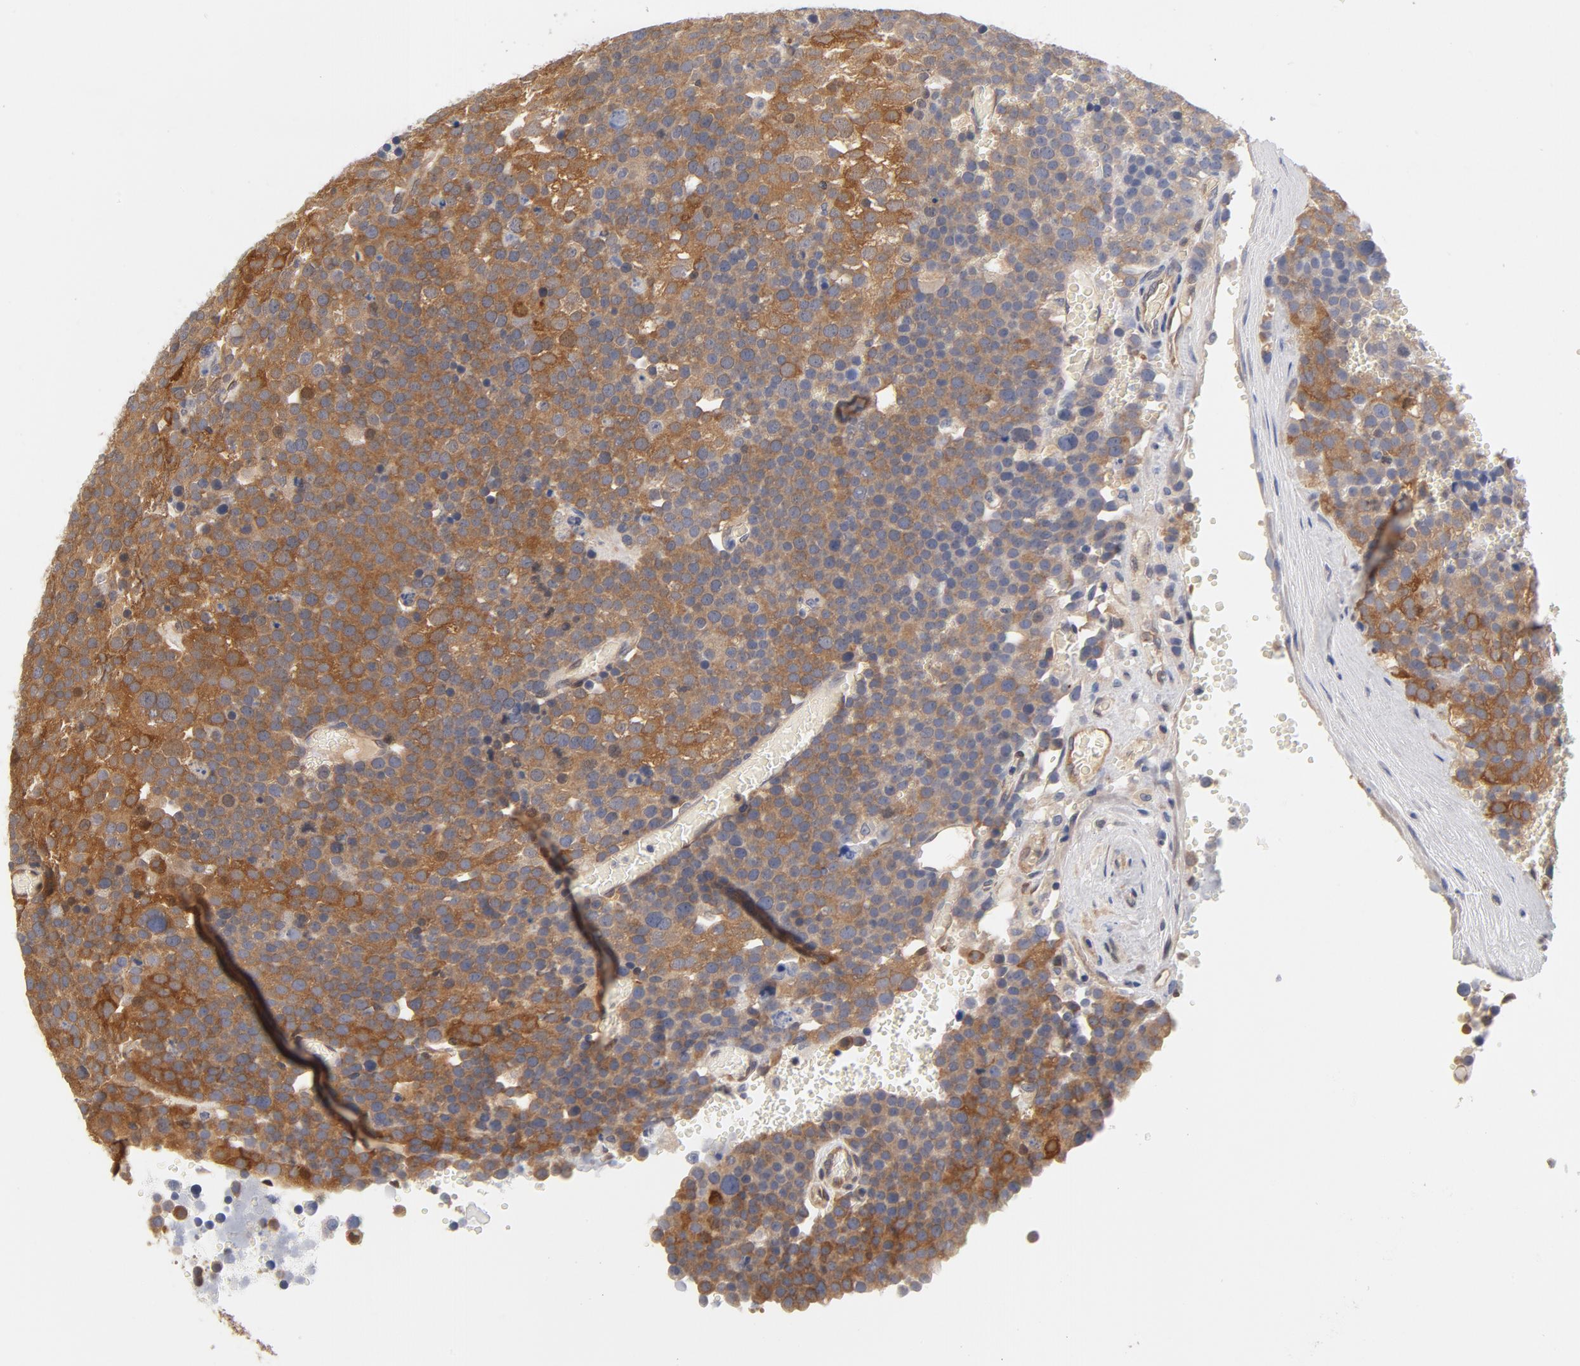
{"staining": {"intensity": "moderate", "quantity": ">75%", "location": "cytoplasmic/membranous"}, "tissue": "testis cancer", "cell_type": "Tumor cells", "image_type": "cancer", "snomed": [{"axis": "morphology", "description": "Seminoma, NOS"}, {"axis": "topography", "description": "Testis"}], "caption": "The micrograph shows immunohistochemical staining of seminoma (testis). There is moderate cytoplasmic/membranous positivity is seen in about >75% of tumor cells.", "gene": "ASMTL", "patient": {"sex": "male", "age": 71}}